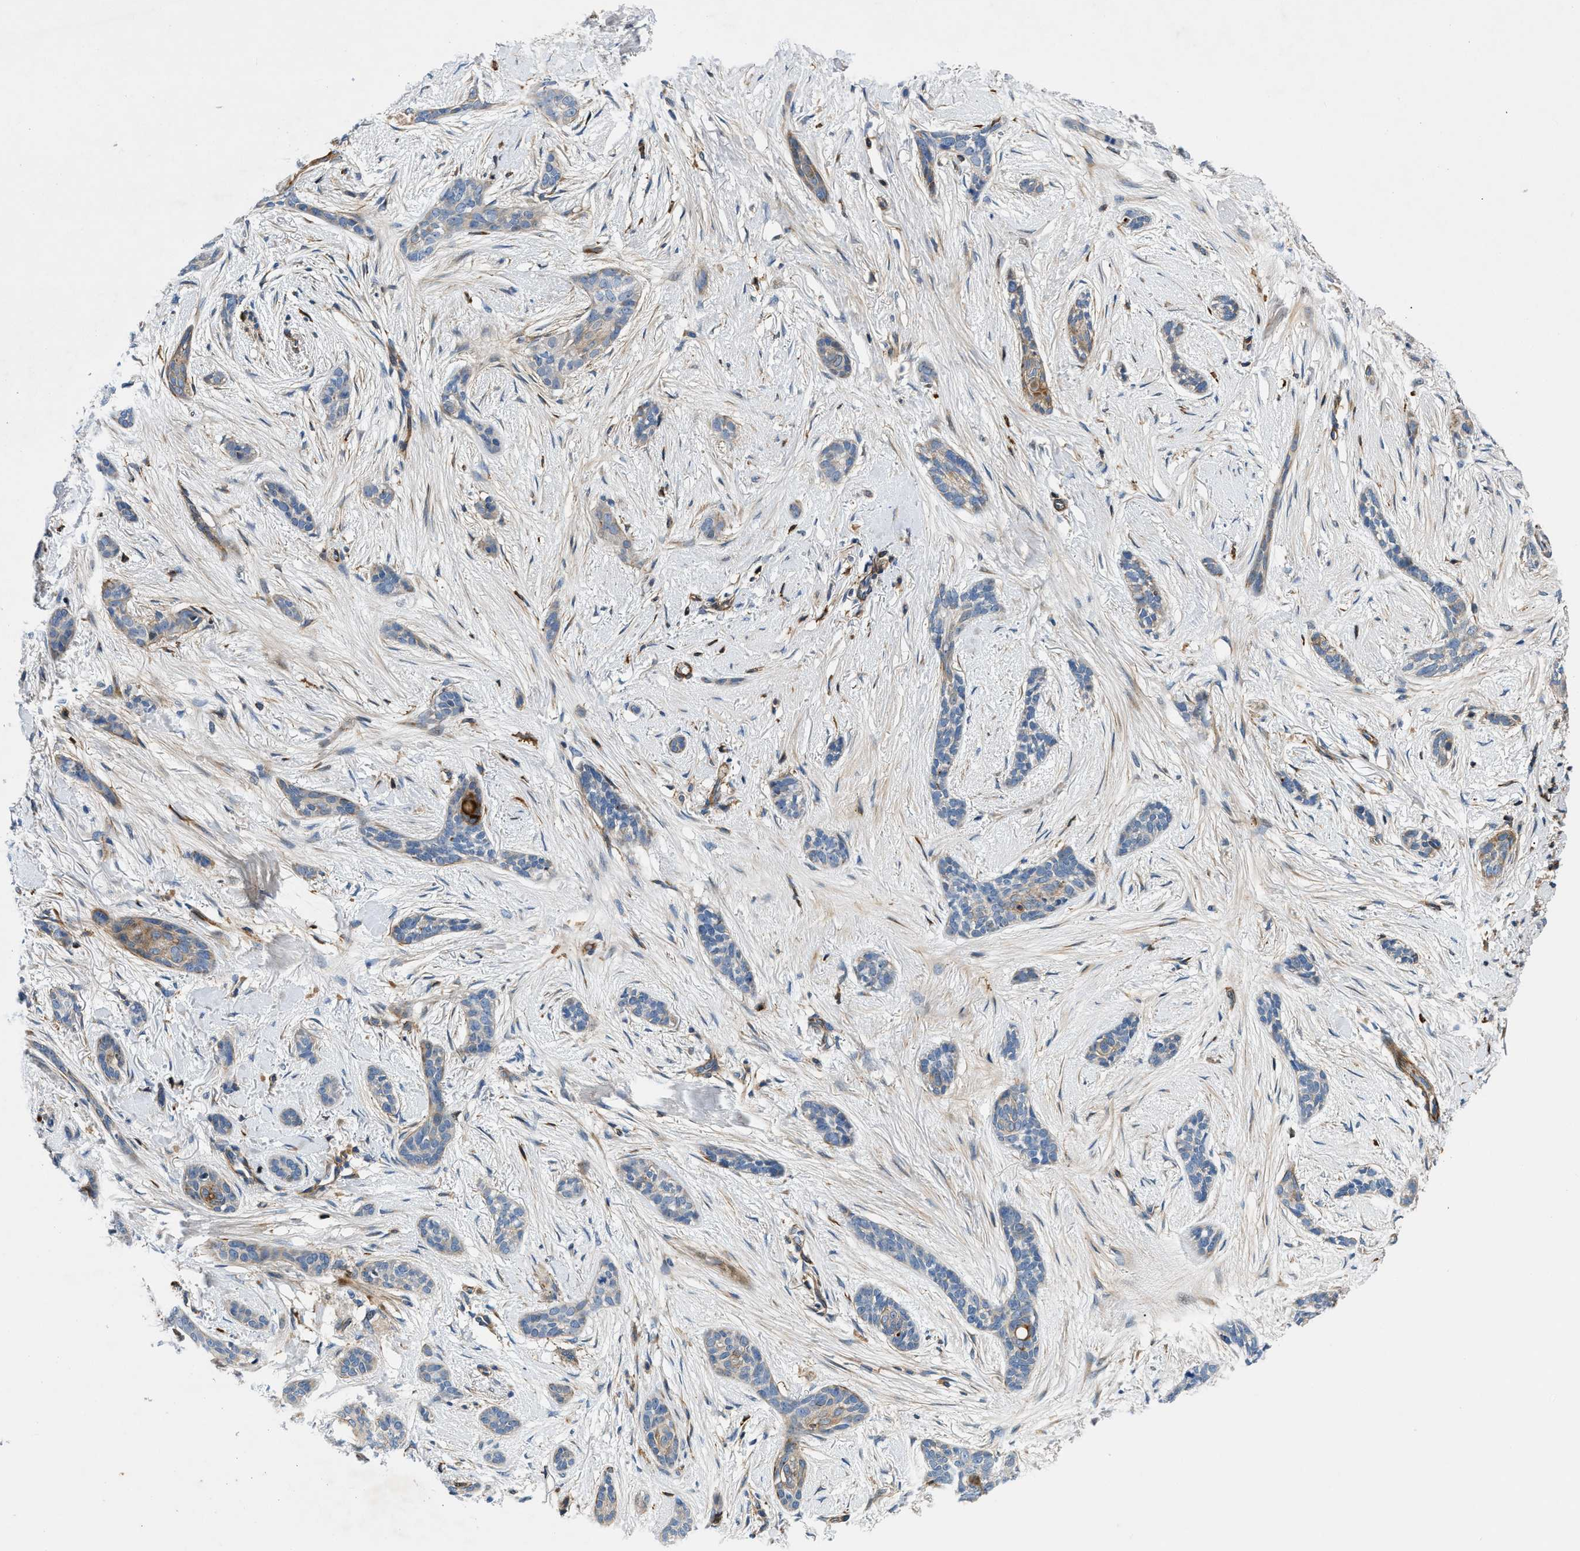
{"staining": {"intensity": "weak", "quantity": "25%-75%", "location": "cytoplasmic/membranous"}, "tissue": "skin cancer", "cell_type": "Tumor cells", "image_type": "cancer", "snomed": [{"axis": "morphology", "description": "Basal cell carcinoma"}, {"axis": "morphology", "description": "Adnexal tumor, benign"}, {"axis": "topography", "description": "Skin"}], "caption": "Benign adnexal tumor (skin) stained with immunohistochemistry (IHC) displays weak cytoplasmic/membranous expression in about 25%-75% of tumor cells.", "gene": "DHODH", "patient": {"sex": "female", "age": 42}}